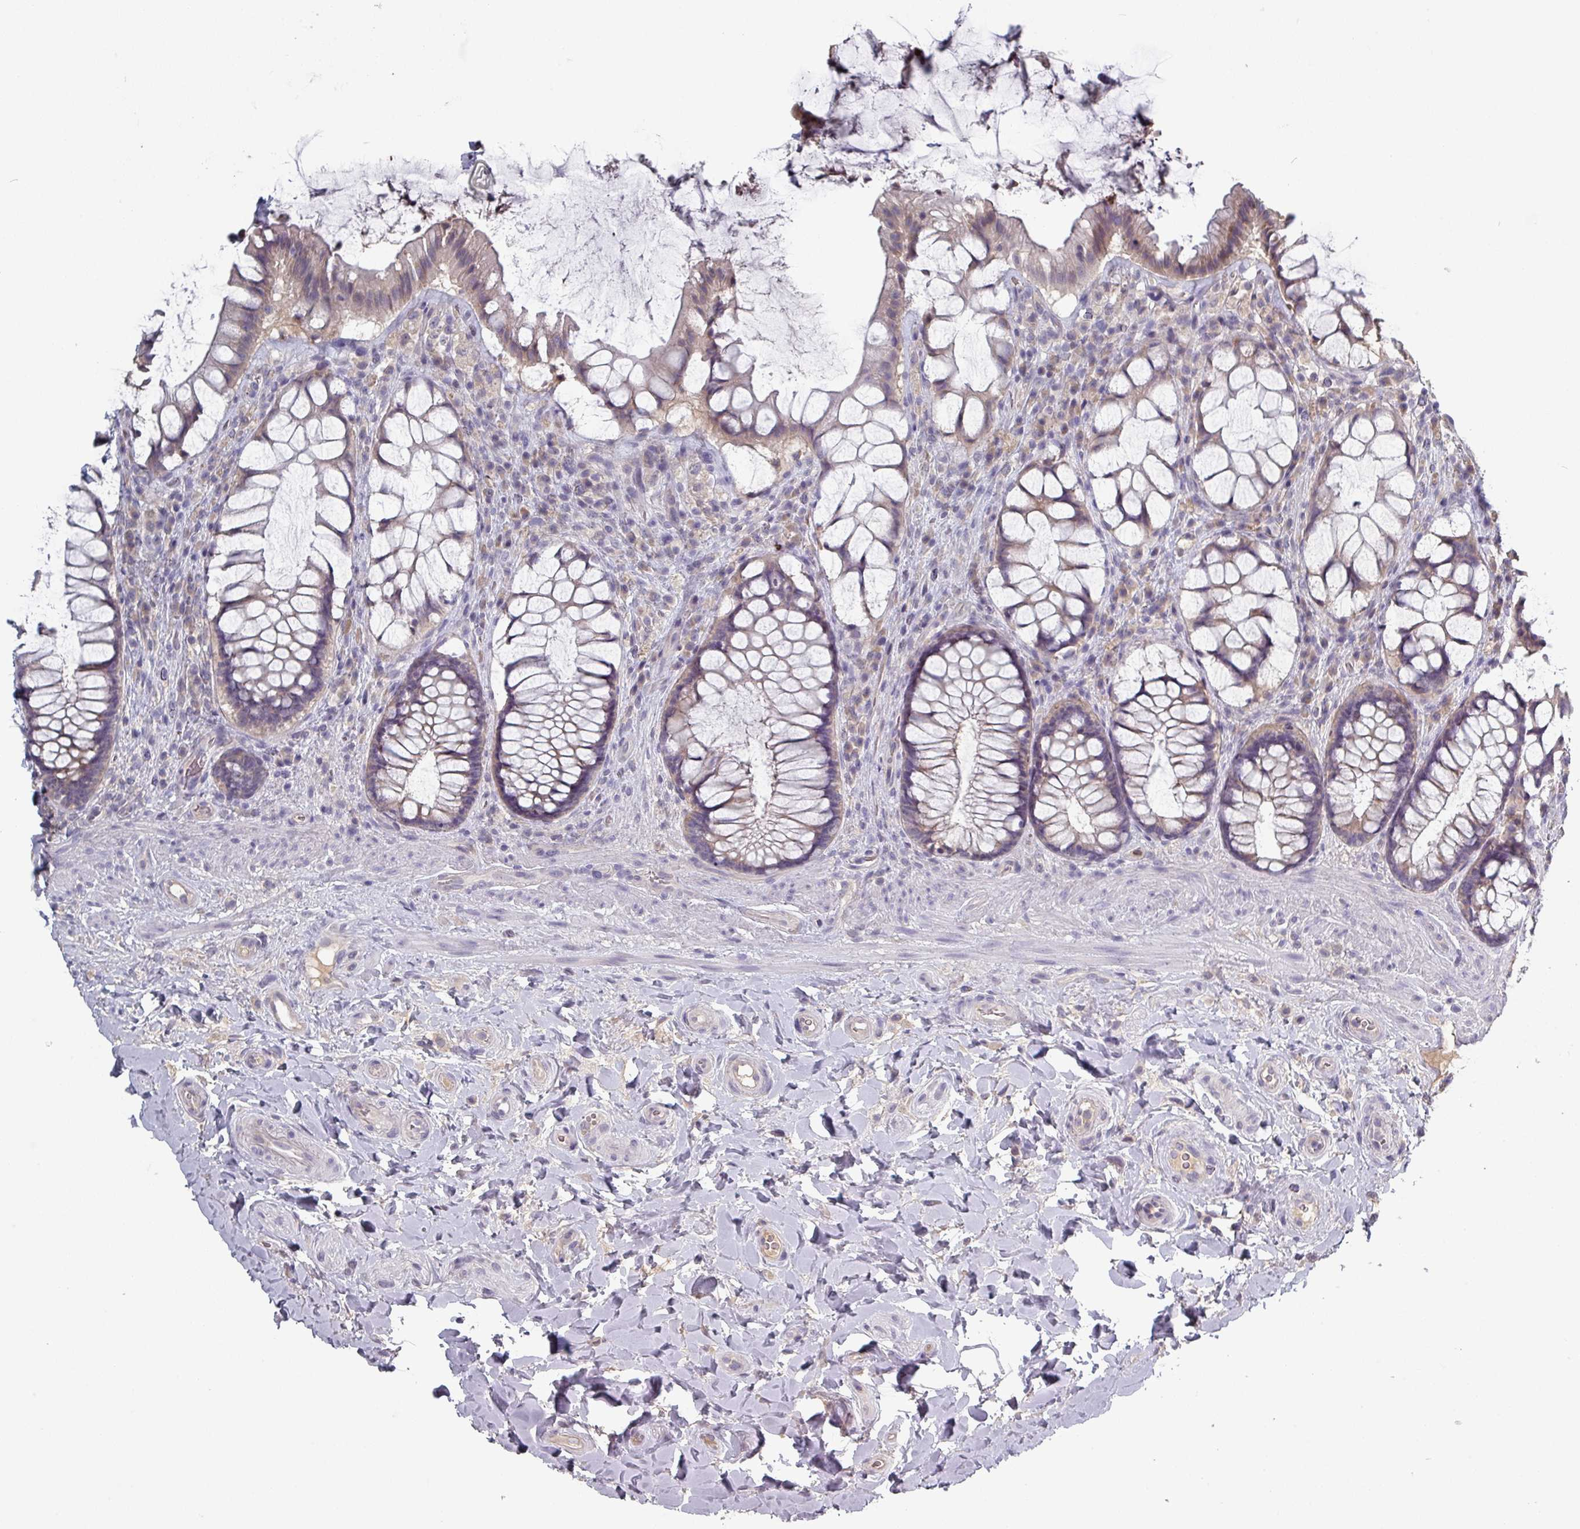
{"staining": {"intensity": "weak", "quantity": "25%-75%", "location": "cytoplasmic/membranous"}, "tissue": "rectum", "cell_type": "Glandular cells", "image_type": "normal", "snomed": [{"axis": "morphology", "description": "Normal tissue, NOS"}, {"axis": "topography", "description": "Rectum"}], "caption": "Approximately 25%-75% of glandular cells in unremarkable human rectum exhibit weak cytoplasmic/membranous protein staining as visualized by brown immunohistochemical staining.", "gene": "PRAMEF7", "patient": {"sex": "female", "age": 58}}